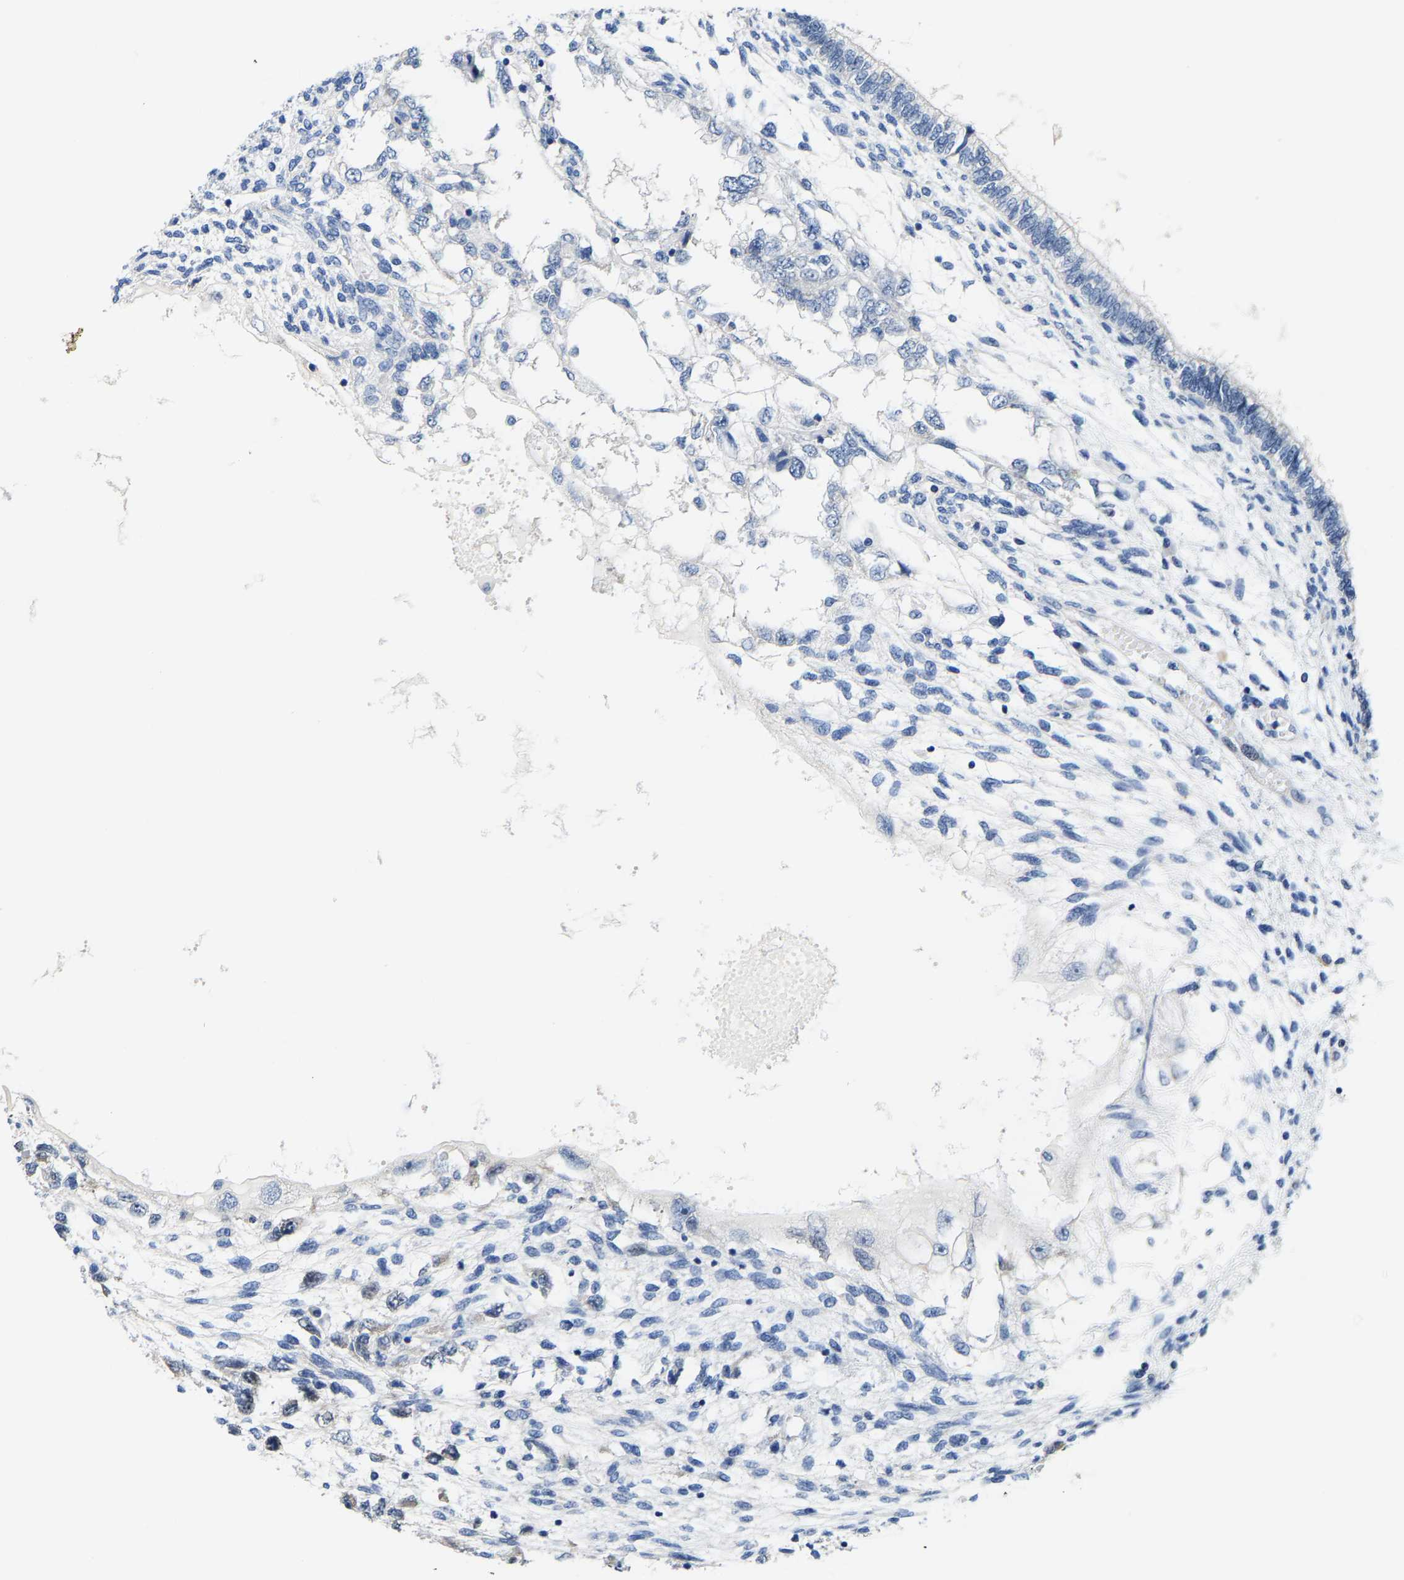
{"staining": {"intensity": "negative", "quantity": "none", "location": "none"}, "tissue": "testis cancer", "cell_type": "Tumor cells", "image_type": "cancer", "snomed": [{"axis": "morphology", "description": "Seminoma, NOS"}, {"axis": "topography", "description": "Testis"}], "caption": "Tumor cells are negative for protein expression in human testis seminoma.", "gene": "KLHL1", "patient": {"sex": "male", "age": 28}}